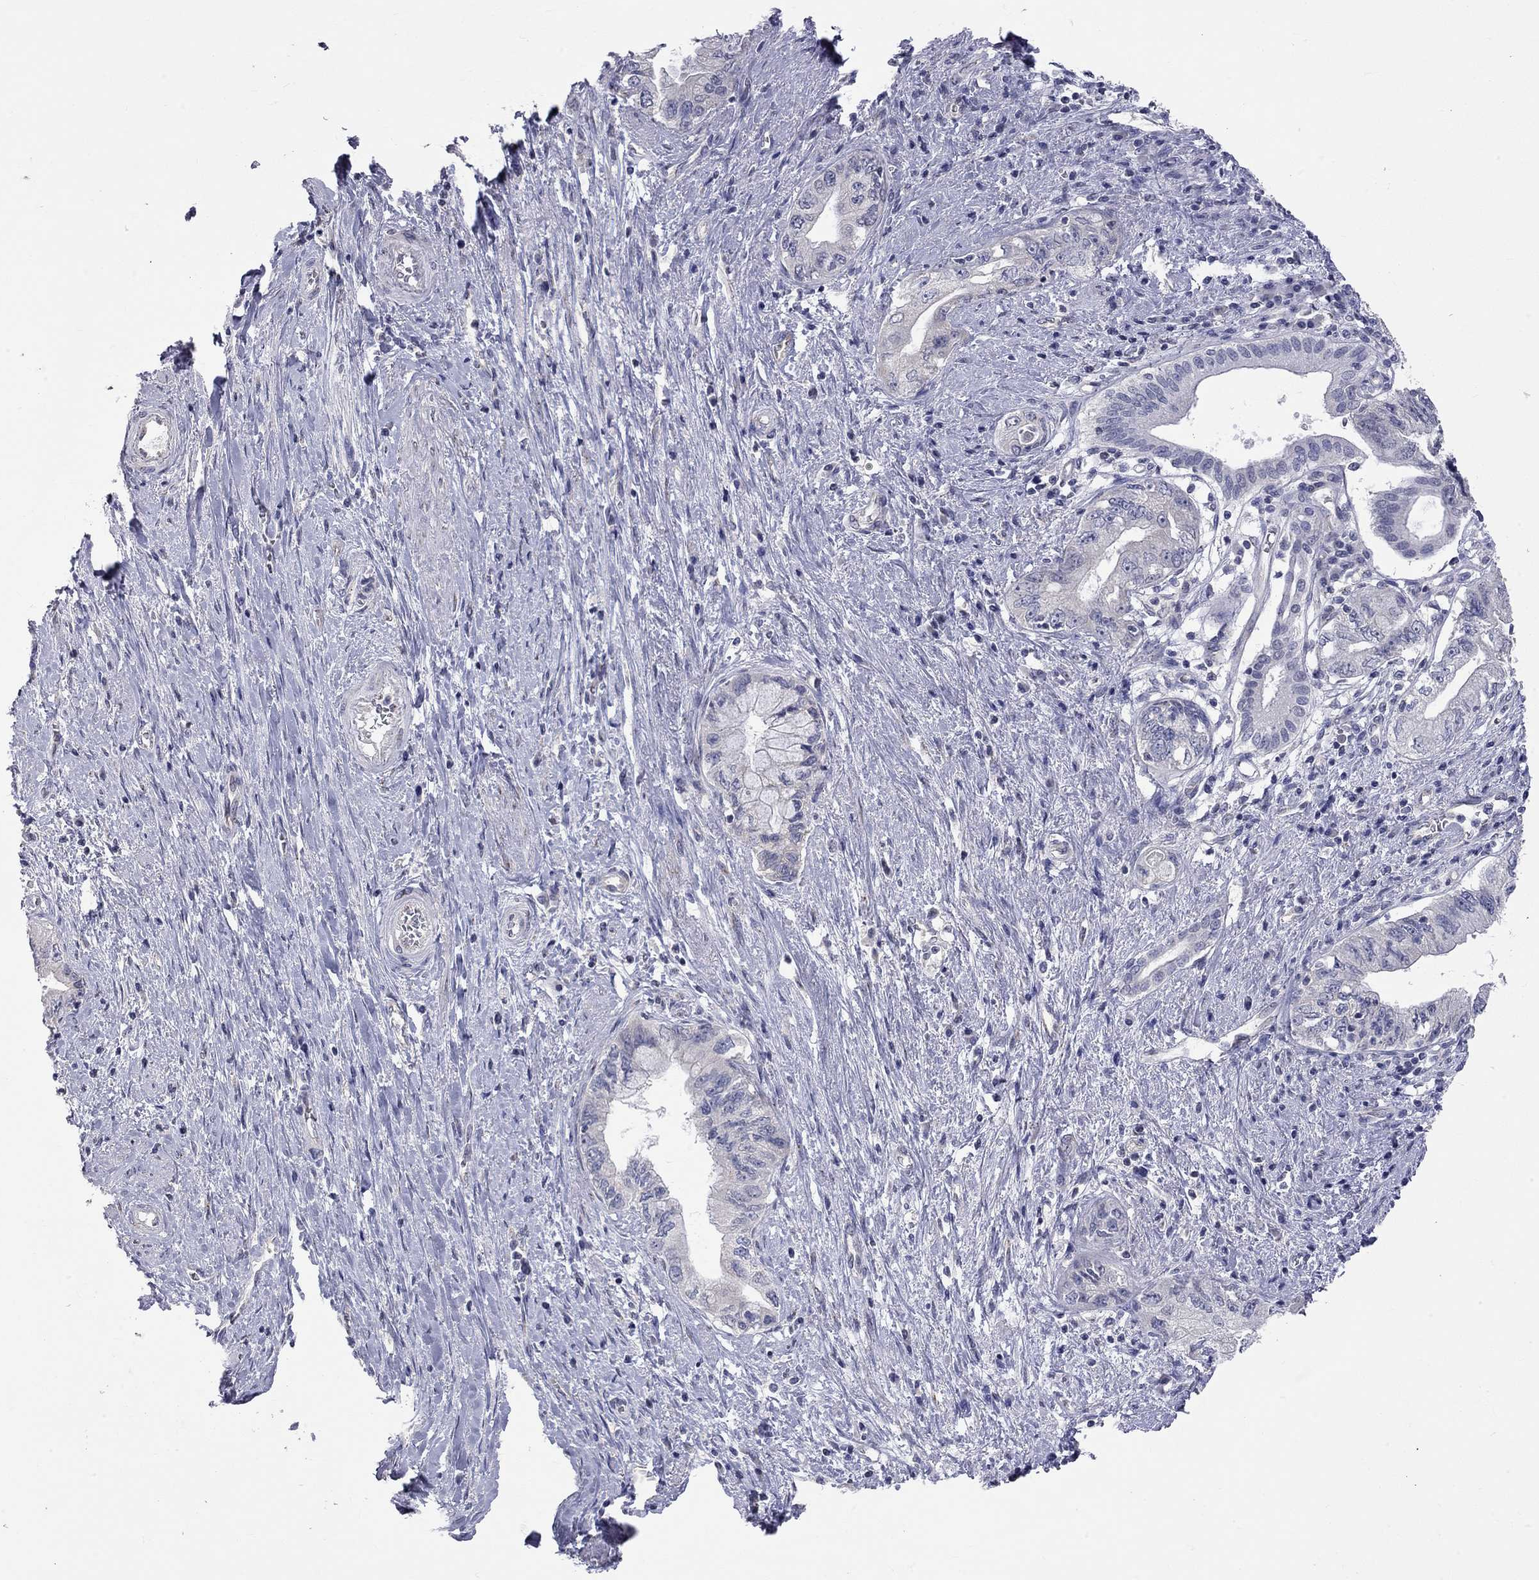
{"staining": {"intensity": "negative", "quantity": "none", "location": "none"}, "tissue": "pancreatic cancer", "cell_type": "Tumor cells", "image_type": "cancer", "snomed": [{"axis": "morphology", "description": "Adenocarcinoma, NOS"}, {"axis": "topography", "description": "Pancreas"}], "caption": "This is a histopathology image of immunohistochemistry staining of adenocarcinoma (pancreatic), which shows no positivity in tumor cells.", "gene": "OPRK1", "patient": {"sex": "female", "age": 73}}